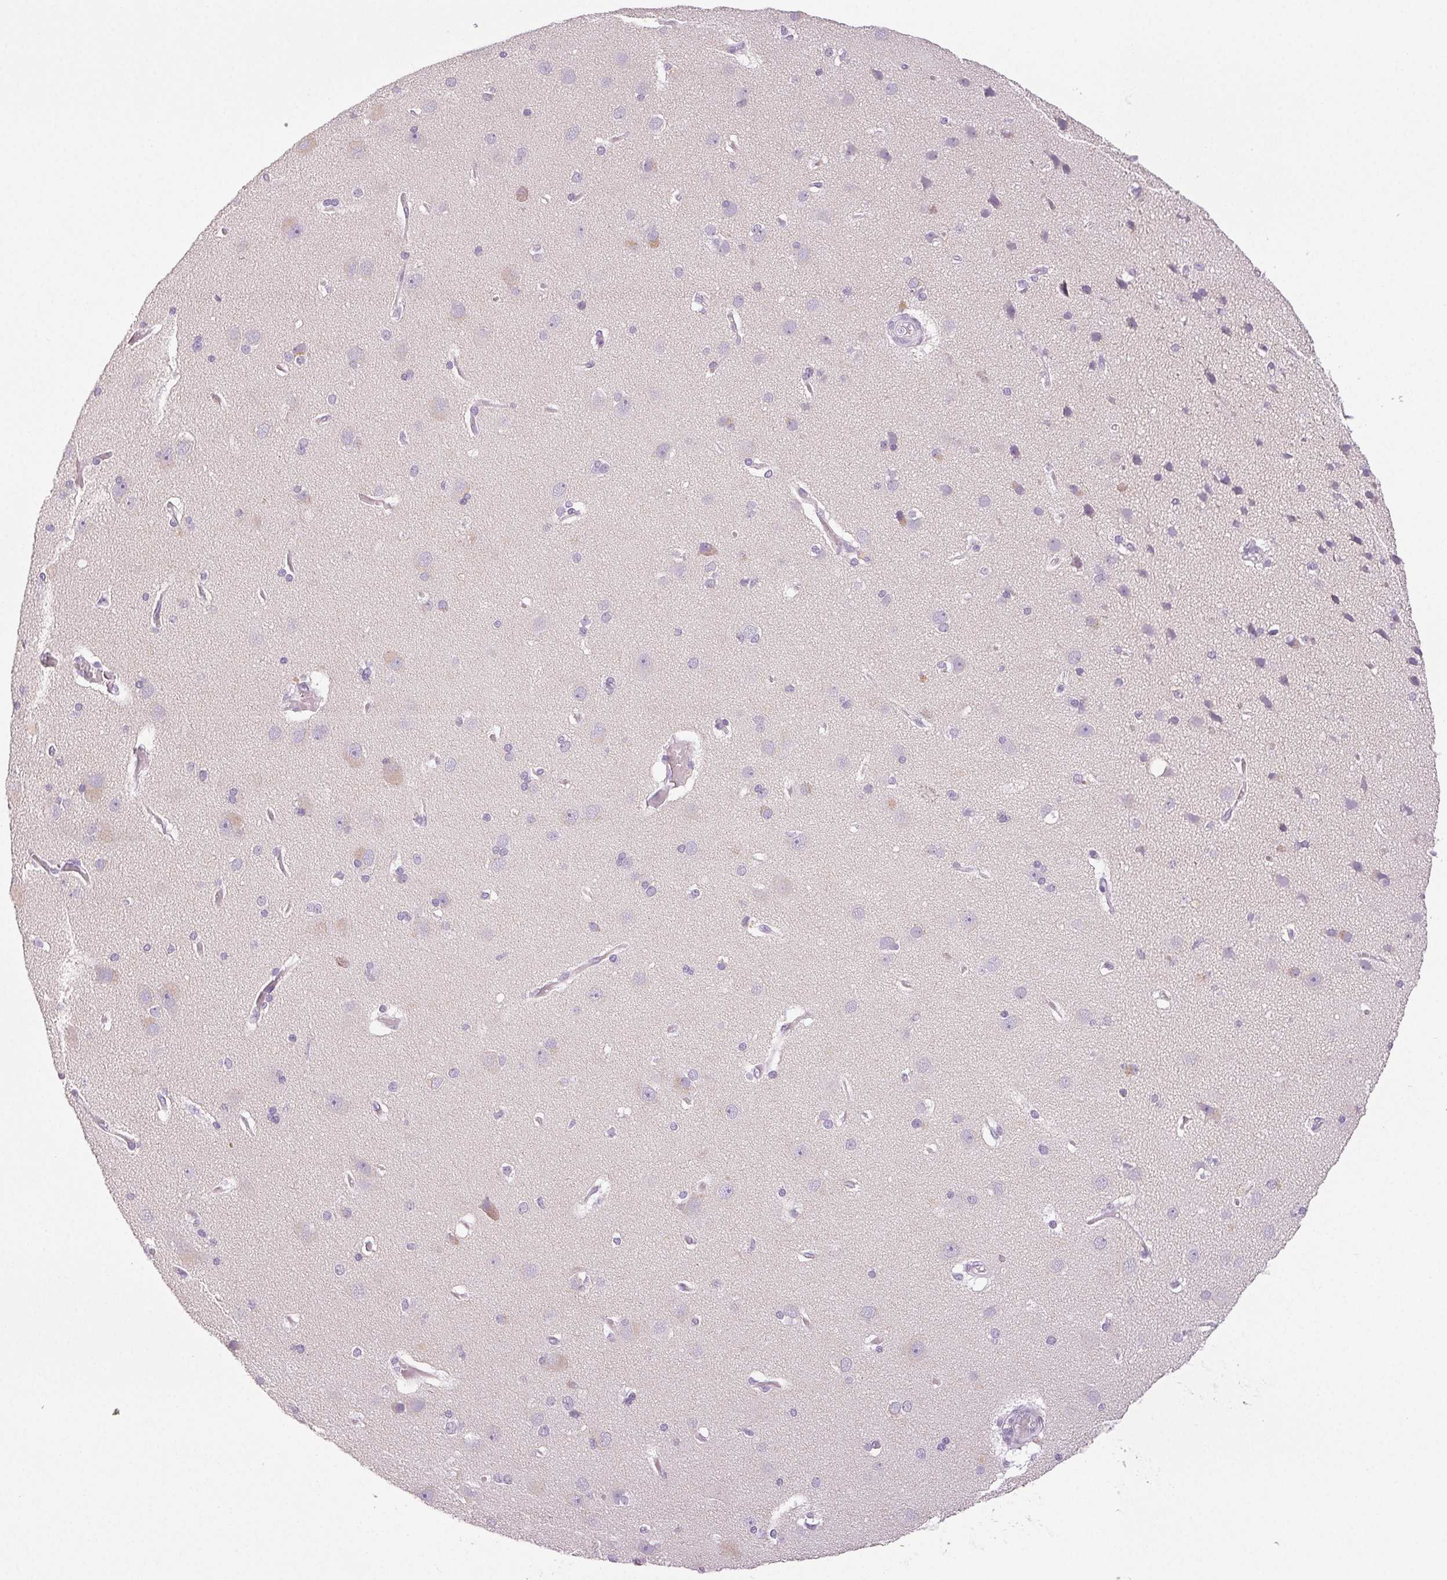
{"staining": {"intensity": "negative", "quantity": "none", "location": "none"}, "tissue": "cerebral cortex", "cell_type": "Endothelial cells", "image_type": "normal", "snomed": [{"axis": "morphology", "description": "Normal tissue, NOS"}, {"axis": "morphology", "description": "Glioma, malignant, High grade"}, {"axis": "topography", "description": "Cerebral cortex"}], "caption": "An IHC image of normal cerebral cortex is shown. There is no staining in endothelial cells of cerebral cortex. (DAB immunohistochemistry visualized using brightfield microscopy, high magnification).", "gene": "COL7A1", "patient": {"sex": "male", "age": 71}}